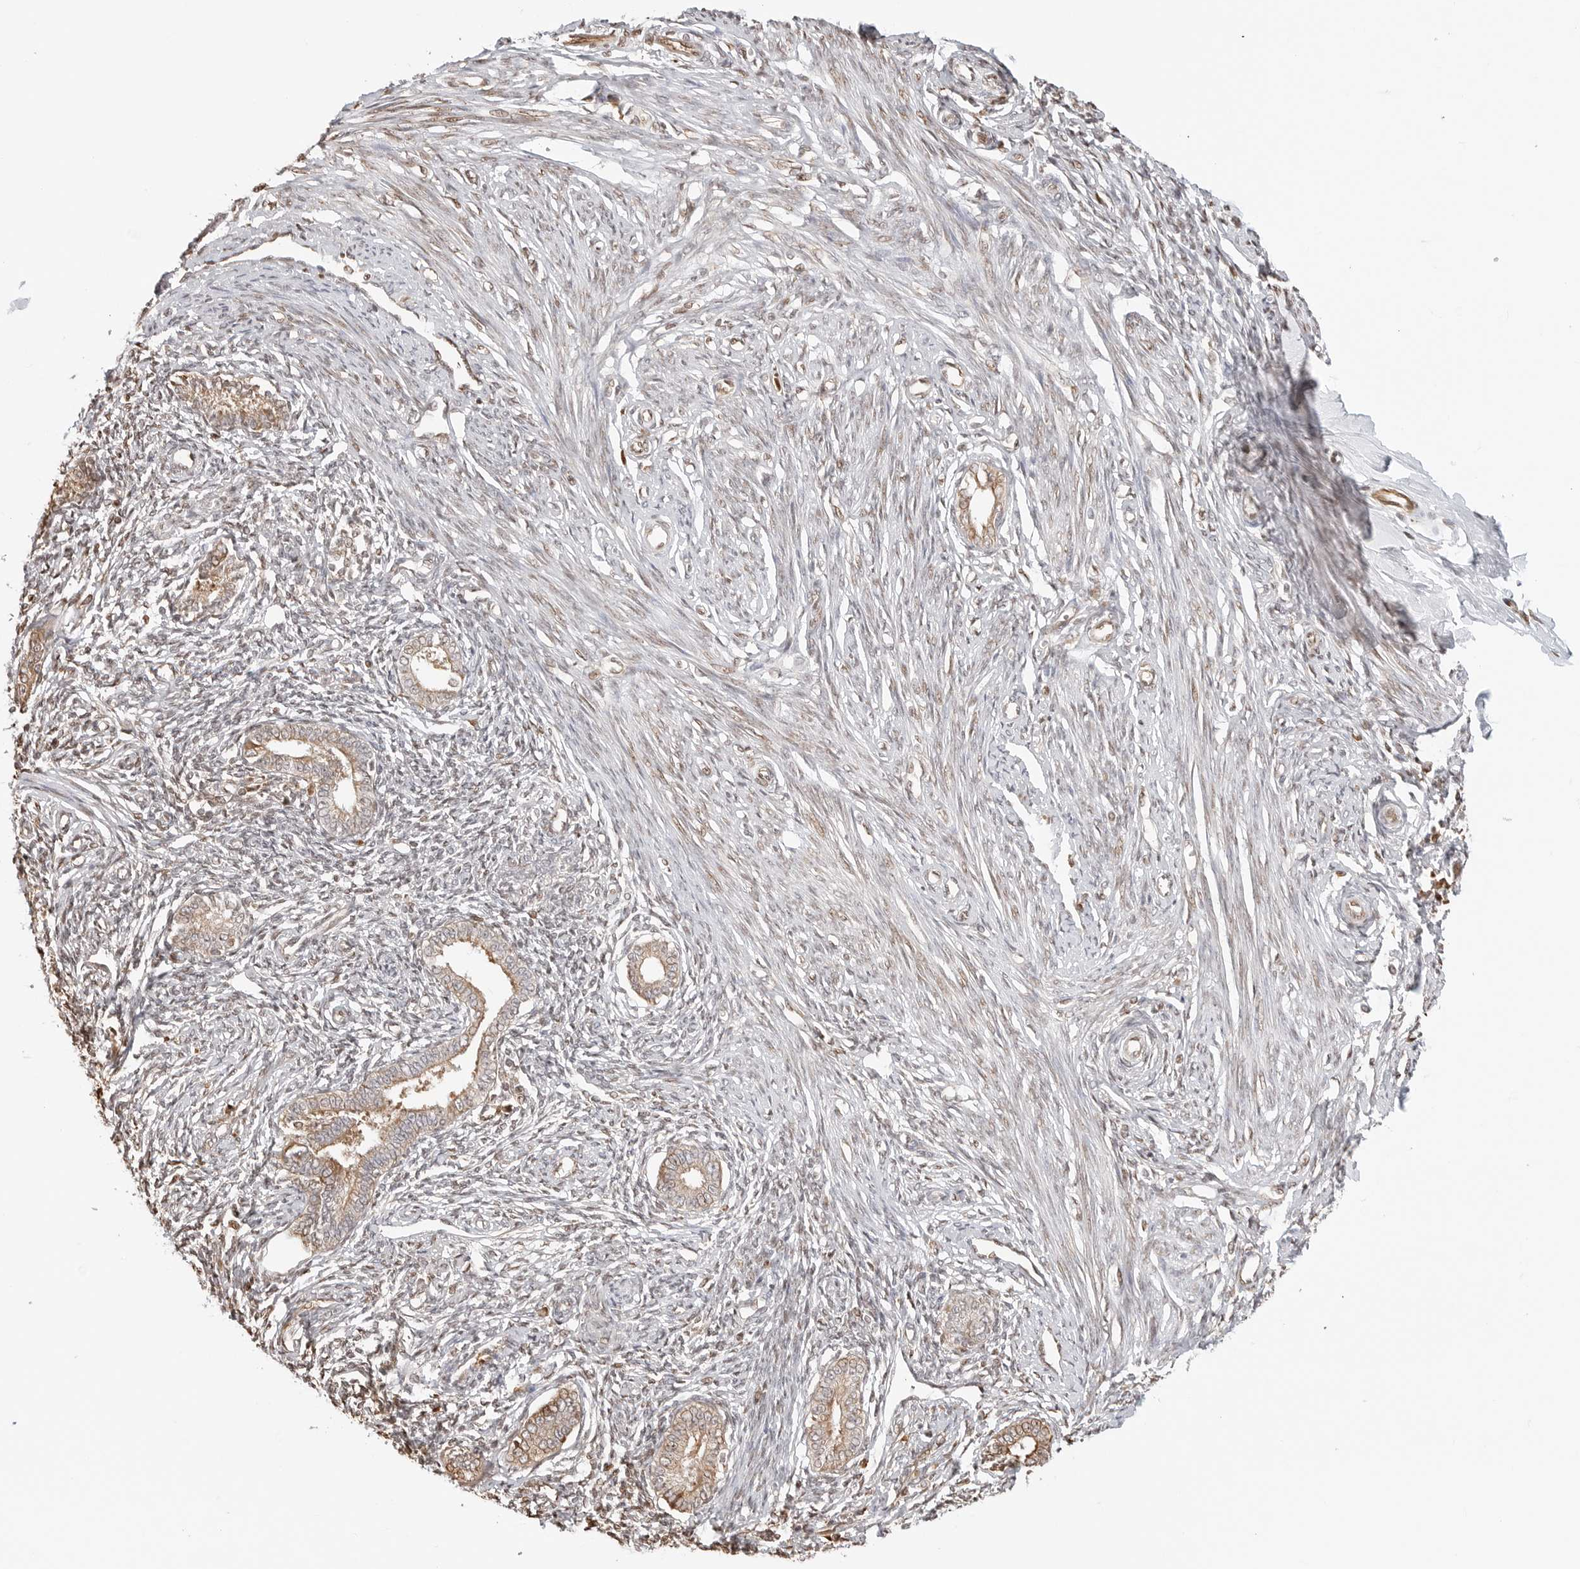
{"staining": {"intensity": "negative", "quantity": "none", "location": "none"}, "tissue": "endometrium", "cell_type": "Cells in endometrial stroma", "image_type": "normal", "snomed": [{"axis": "morphology", "description": "Normal tissue, NOS"}, {"axis": "topography", "description": "Endometrium"}], "caption": "IHC micrograph of unremarkable endometrium: endometrium stained with DAB (3,3'-diaminobenzidine) demonstrates no significant protein expression in cells in endometrial stroma. Nuclei are stained in blue.", "gene": "FKBP14", "patient": {"sex": "female", "age": 56}}